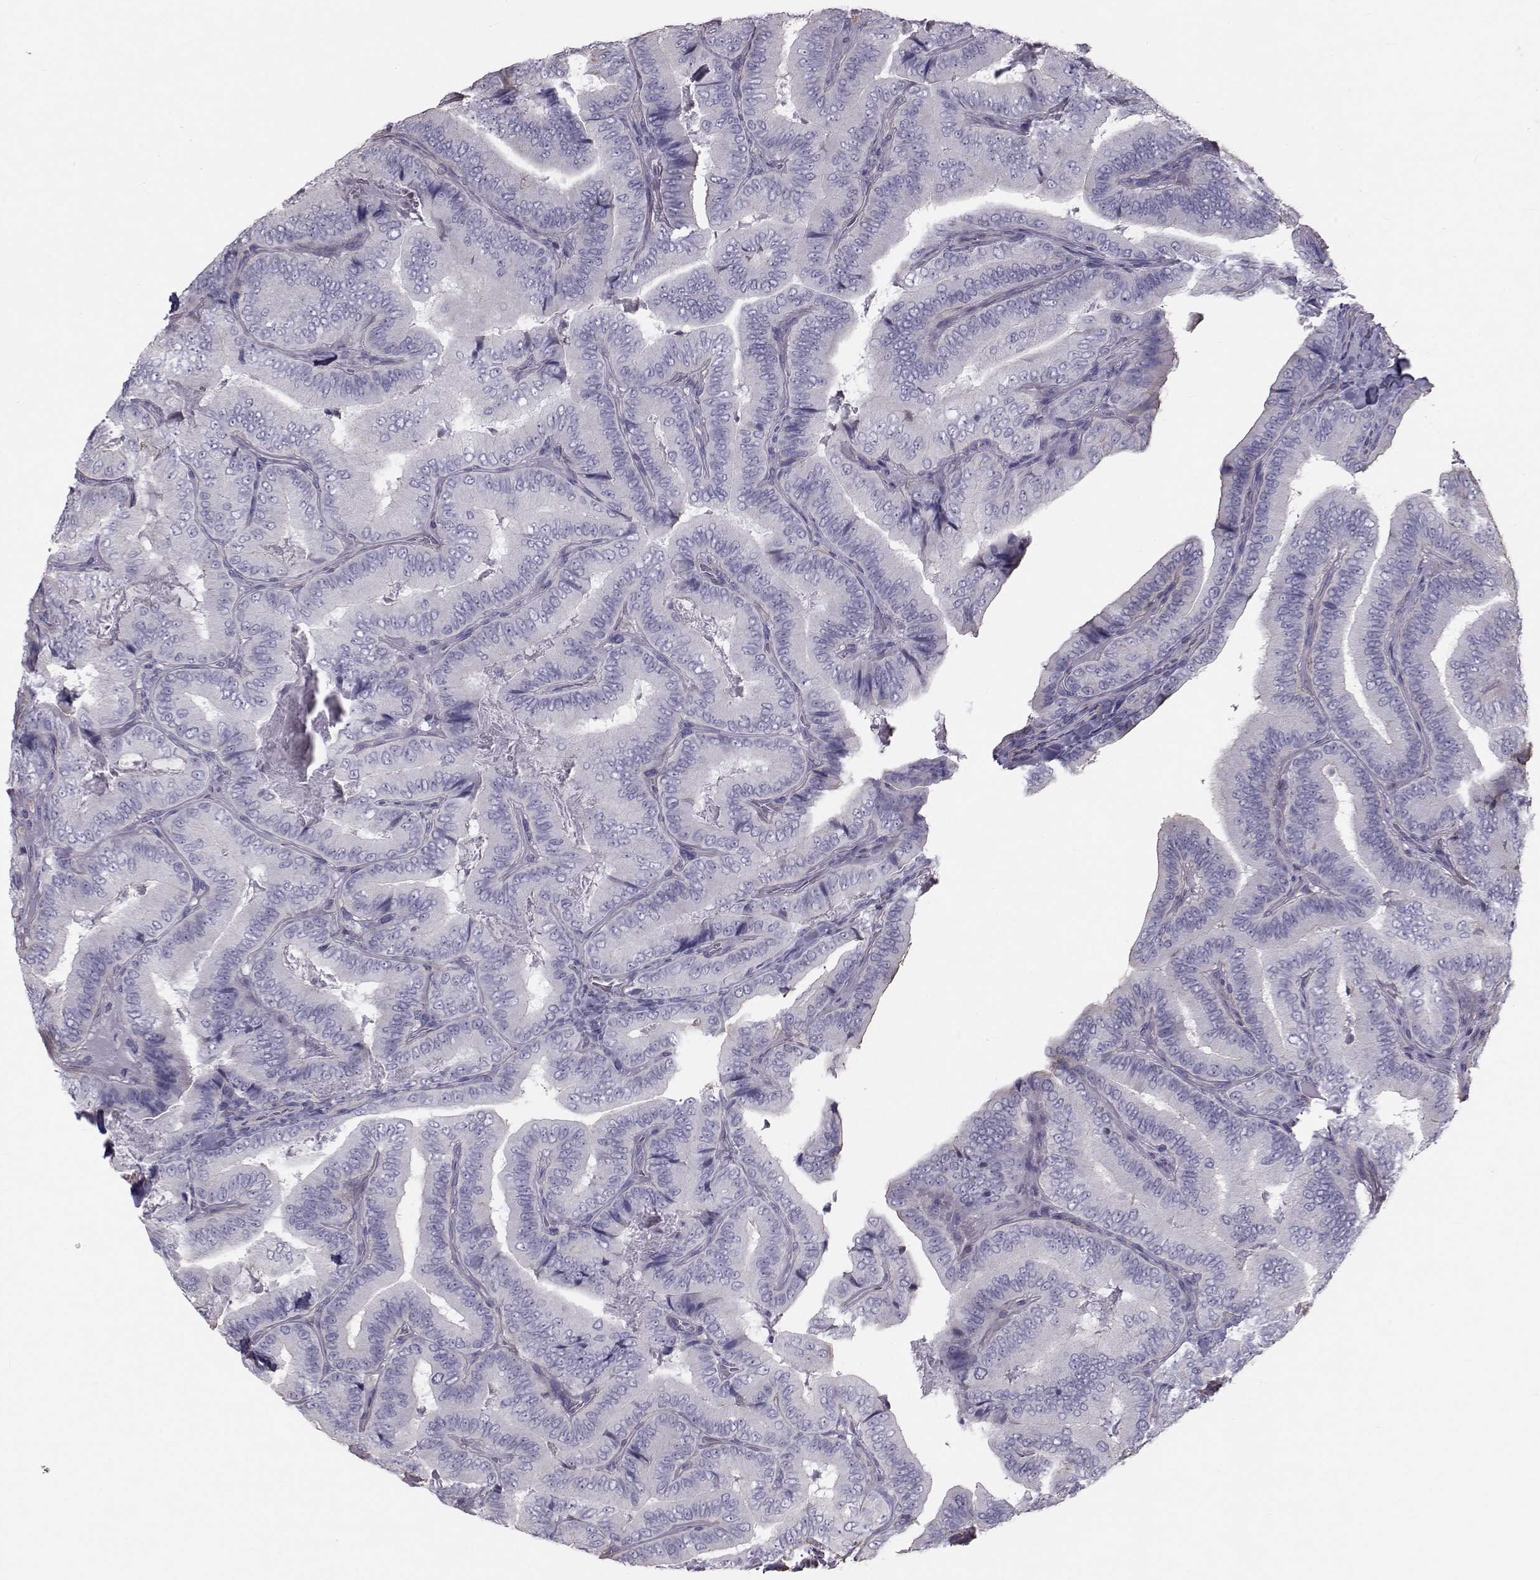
{"staining": {"intensity": "negative", "quantity": "none", "location": "none"}, "tissue": "thyroid cancer", "cell_type": "Tumor cells", "image_type": "cancer", "snomed": [{"axis": "morphology", "description": "Papillary adenocarcinoma, NOS"}, {"axis": "topography", "description": "Thyroid gland"}], "caption": "An immunohistochemistry histopathology image of thyroid cancer (papillary adenocarcinoma) is shown. There is no staining in tumor cells of thyroid cancer (papillary adenocarcinoma).", "gene": "GARIN3", "patient": {"sex": "male", "age": 61}}